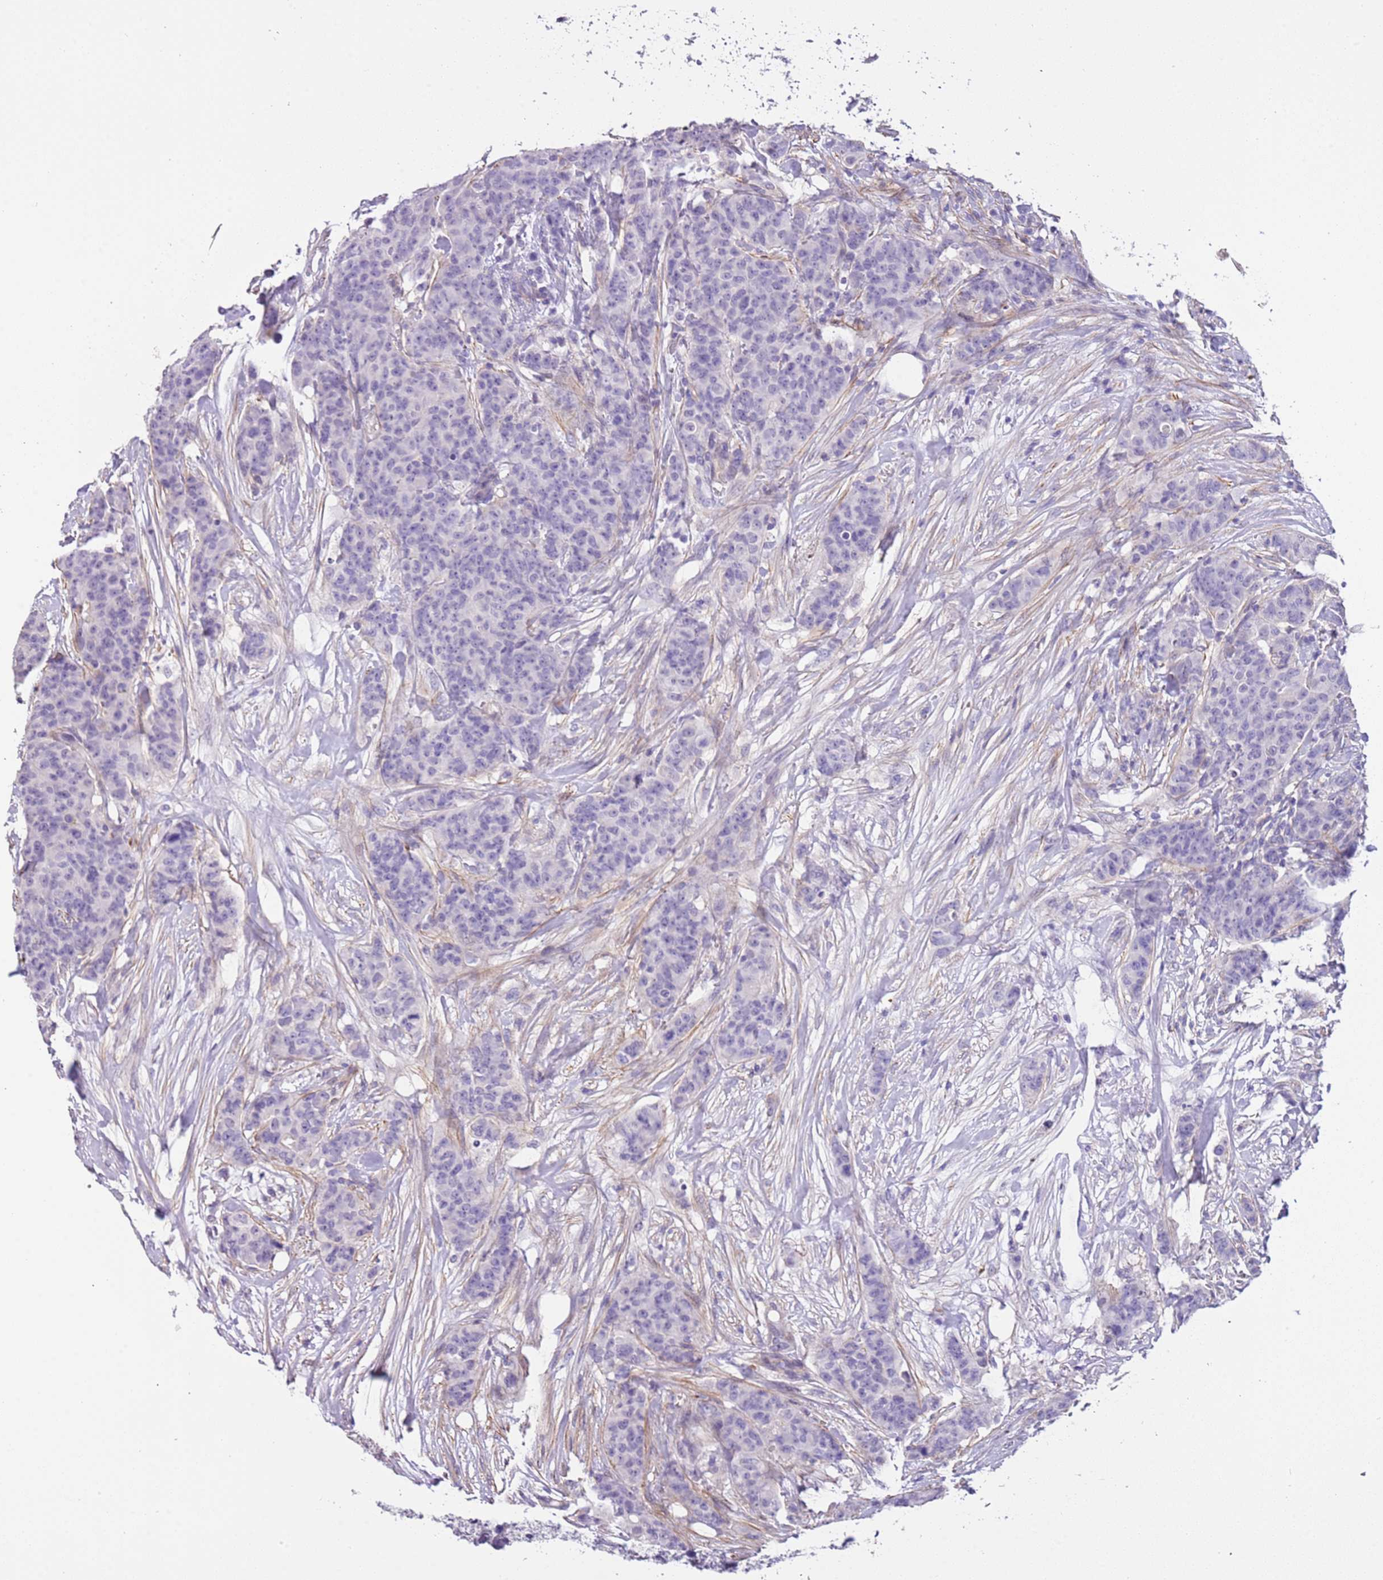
{"staining": {"intensity": "negative", "quantity": "none", "location": "none"}, "tissue": "breast cancer", "cell_type": "Tumor cells", "image_type": "cancer", "snomed": [{"axis": "morphology", "description": "Duct carcinoma"}, {"axis": "topography", "description": "Breast"}], "caption": "An image of breast infiltrating ductal carcinoma stained for a protein exhibits no brown staining in tumor cells.", "gene": "PCGF2", "patient": {"sex": "female", "age": 40}}